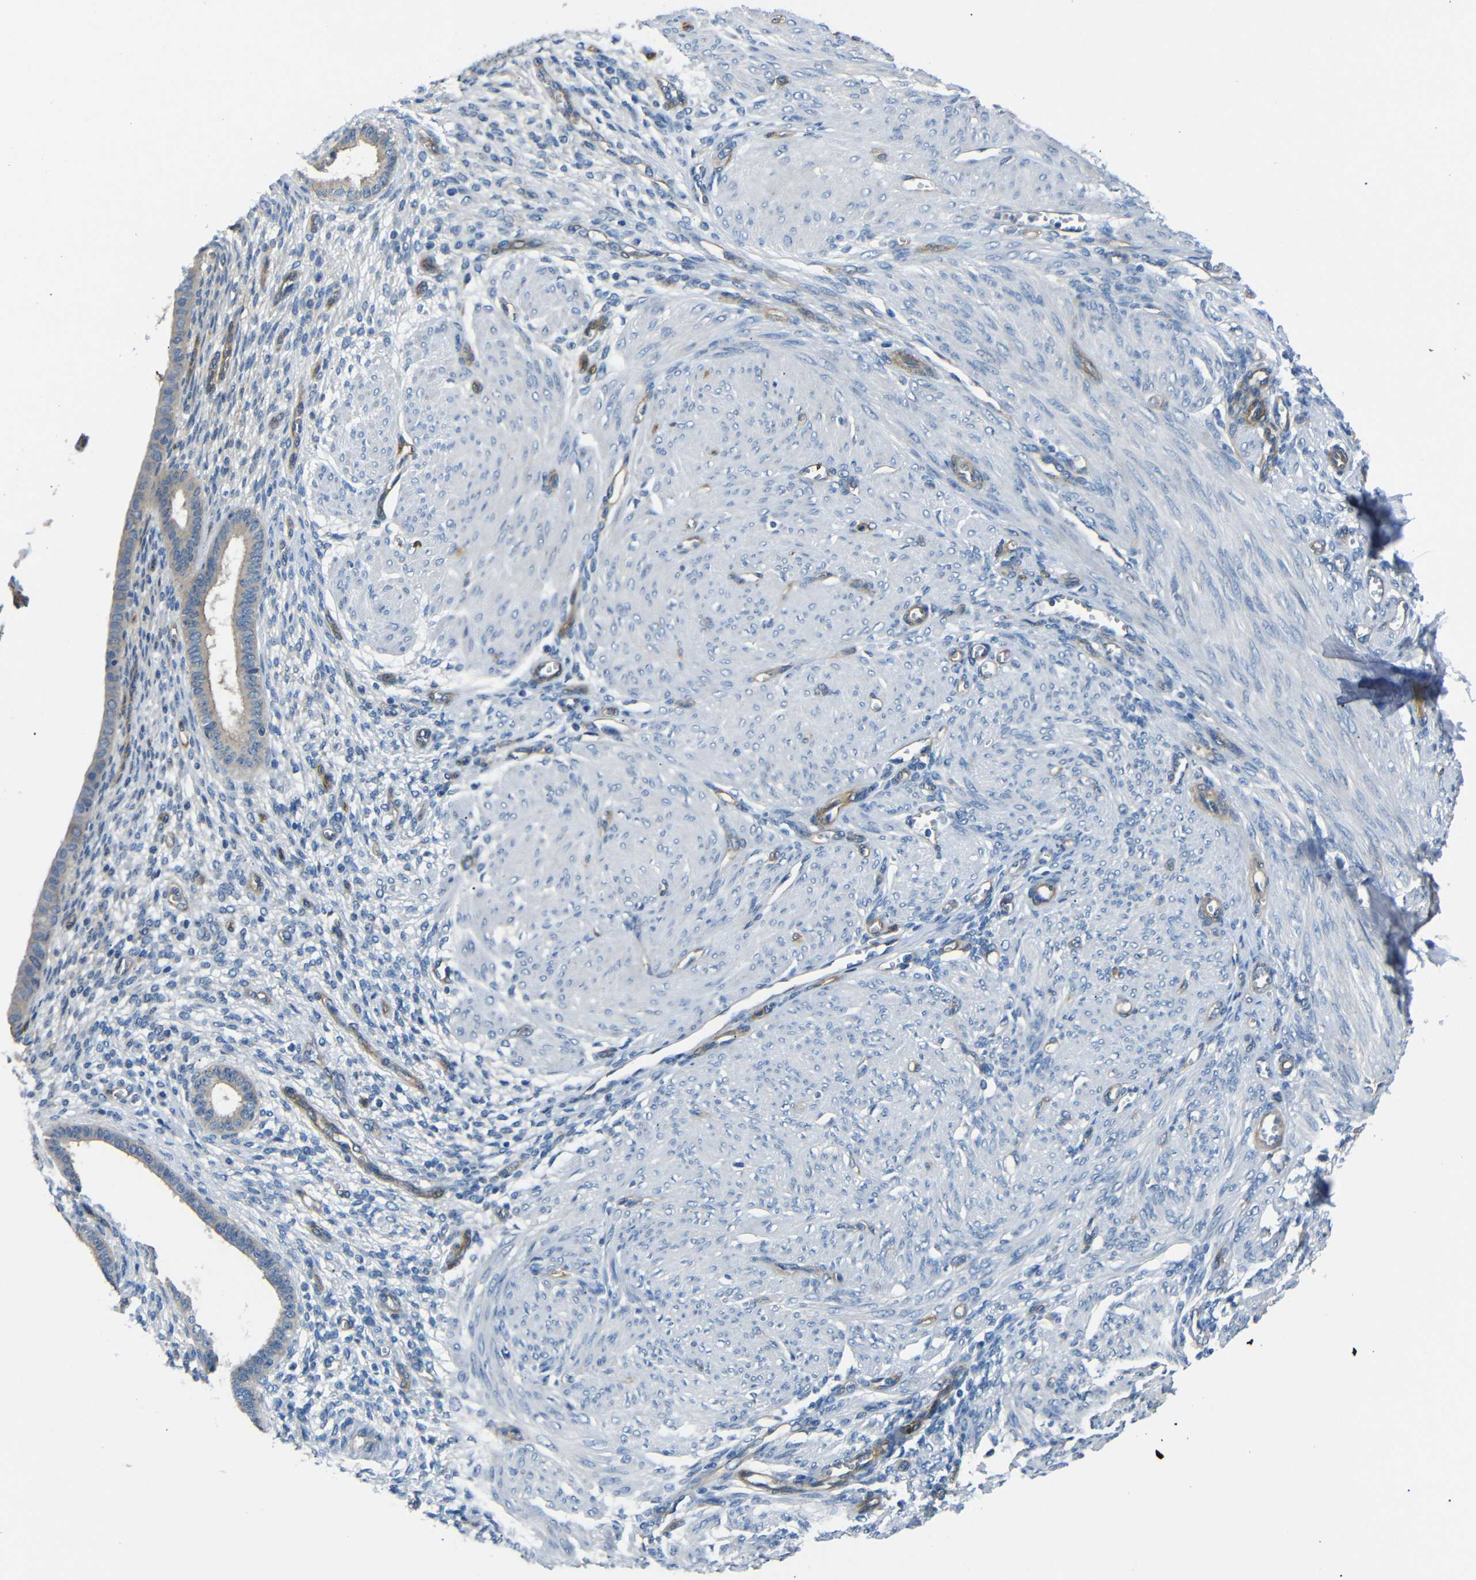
{"staining": {"intensity": "weak", "quantity": "<25%", "location": "cytoplasmic/membranous"}, "tissue": "endometrium", "cell_type": "Cells in endometrial stroma", "image_type": "normal", "snomed": [{"axis": "morphology", "description": "Normal tissue, NOS"}, {"axis": "topography", "description": "Endometrium"}], "caption": "This is an IHC photomicrograph of normal human endometrium. There is no expression in cells in endometrial stroma.", "gene": "MYO1B", "patient": {"sex": "female", "age": 72}}